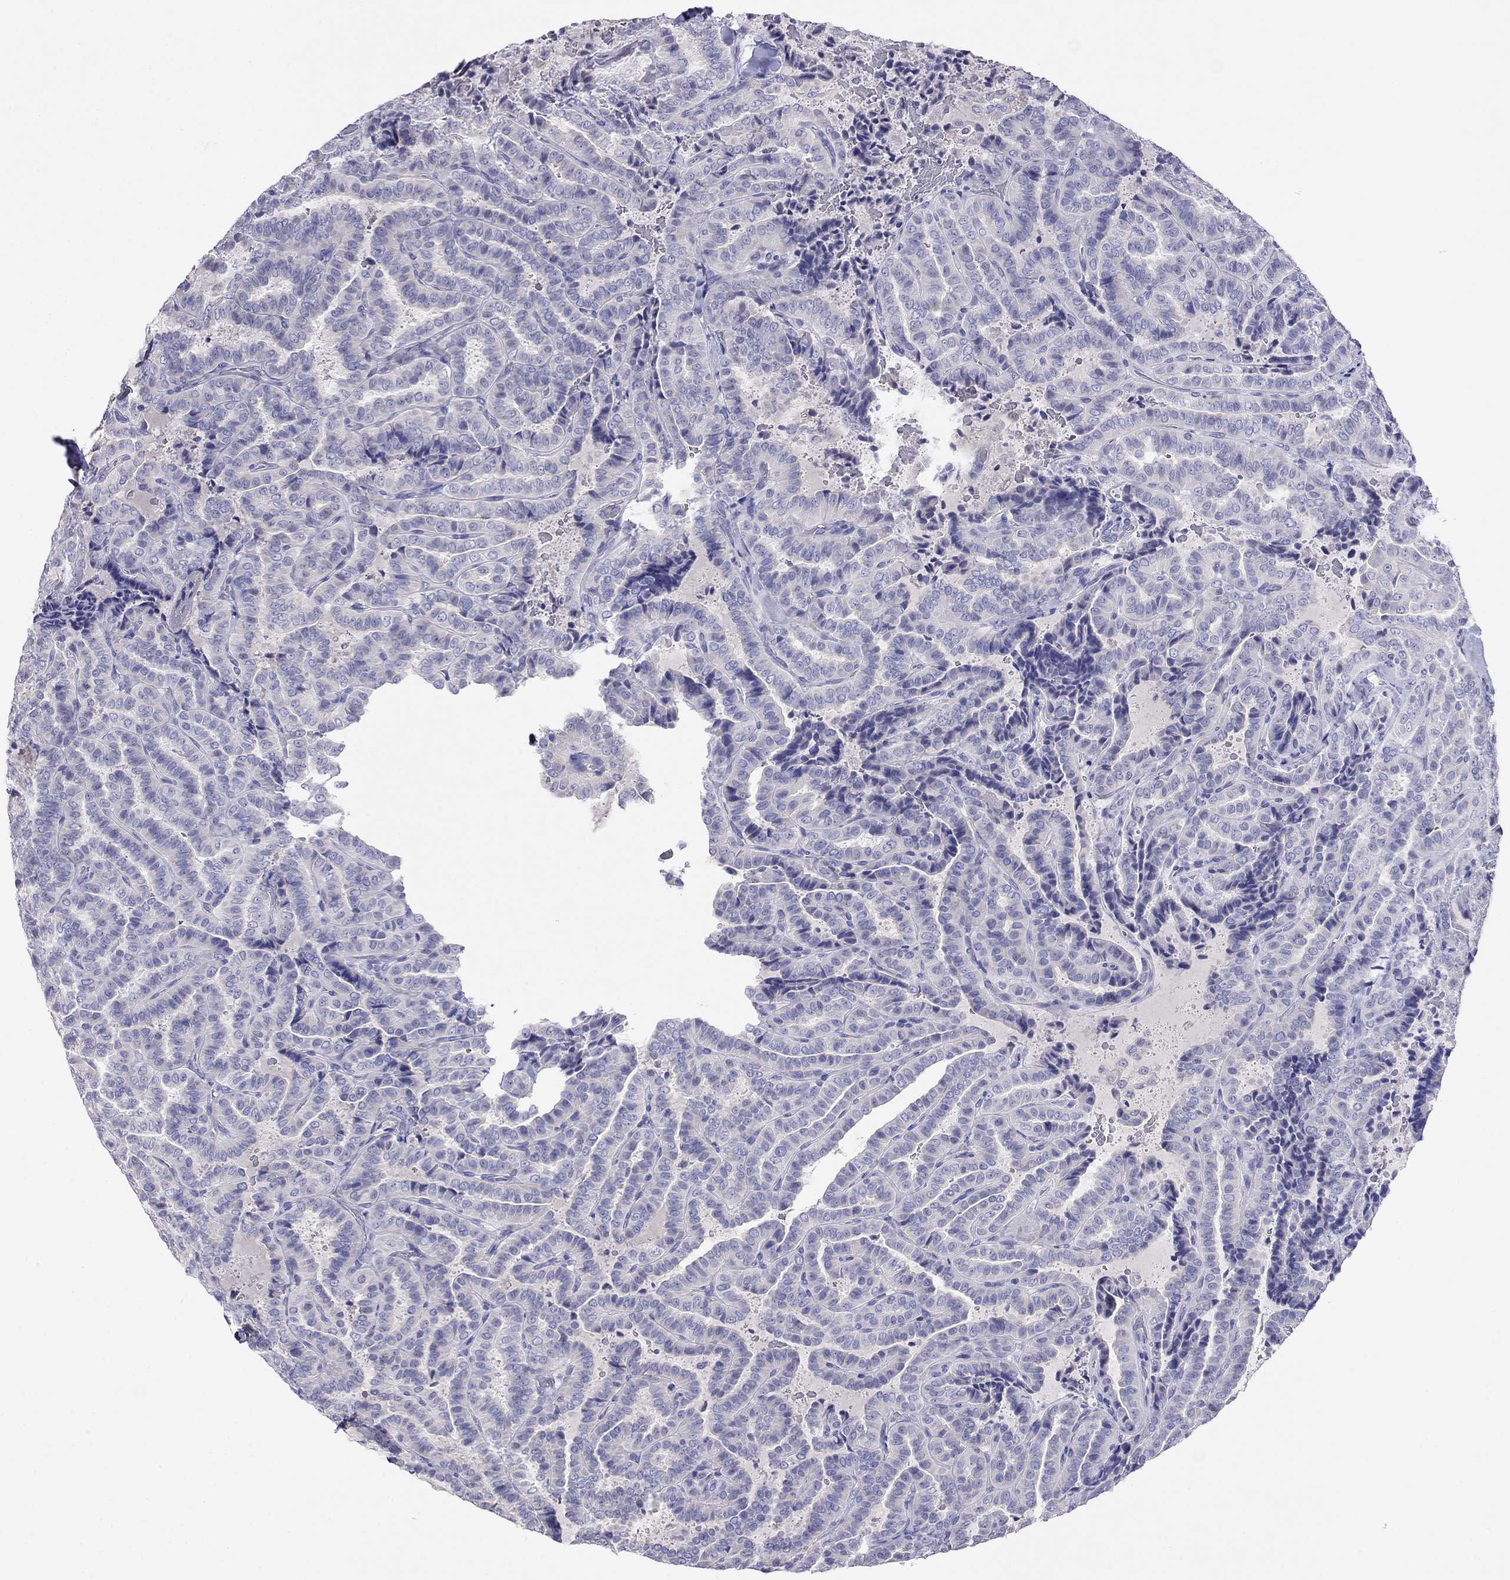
{"staining": {"intensity": "negative", "quantity": "none", "location": "none"}, "tissue": "thyroid cancer", "cell_type": "Tumor cells", "image_type": "cancer", "snomed": [{"axis": "morphology", "description": "Papillary adenocarcinoma, NOS"}, {"axis": "topography", "description": "Thyroid gland"}], "caption": "An immunohistochemistry histopathology image of papillary adenocarcinoma (thyroid) is shown. There is no staining in tumor cells of papillary adenocarcinoma (thyroid).", "gene": "CAPNS2", "patient": {"sex": "female", "age": 39}}